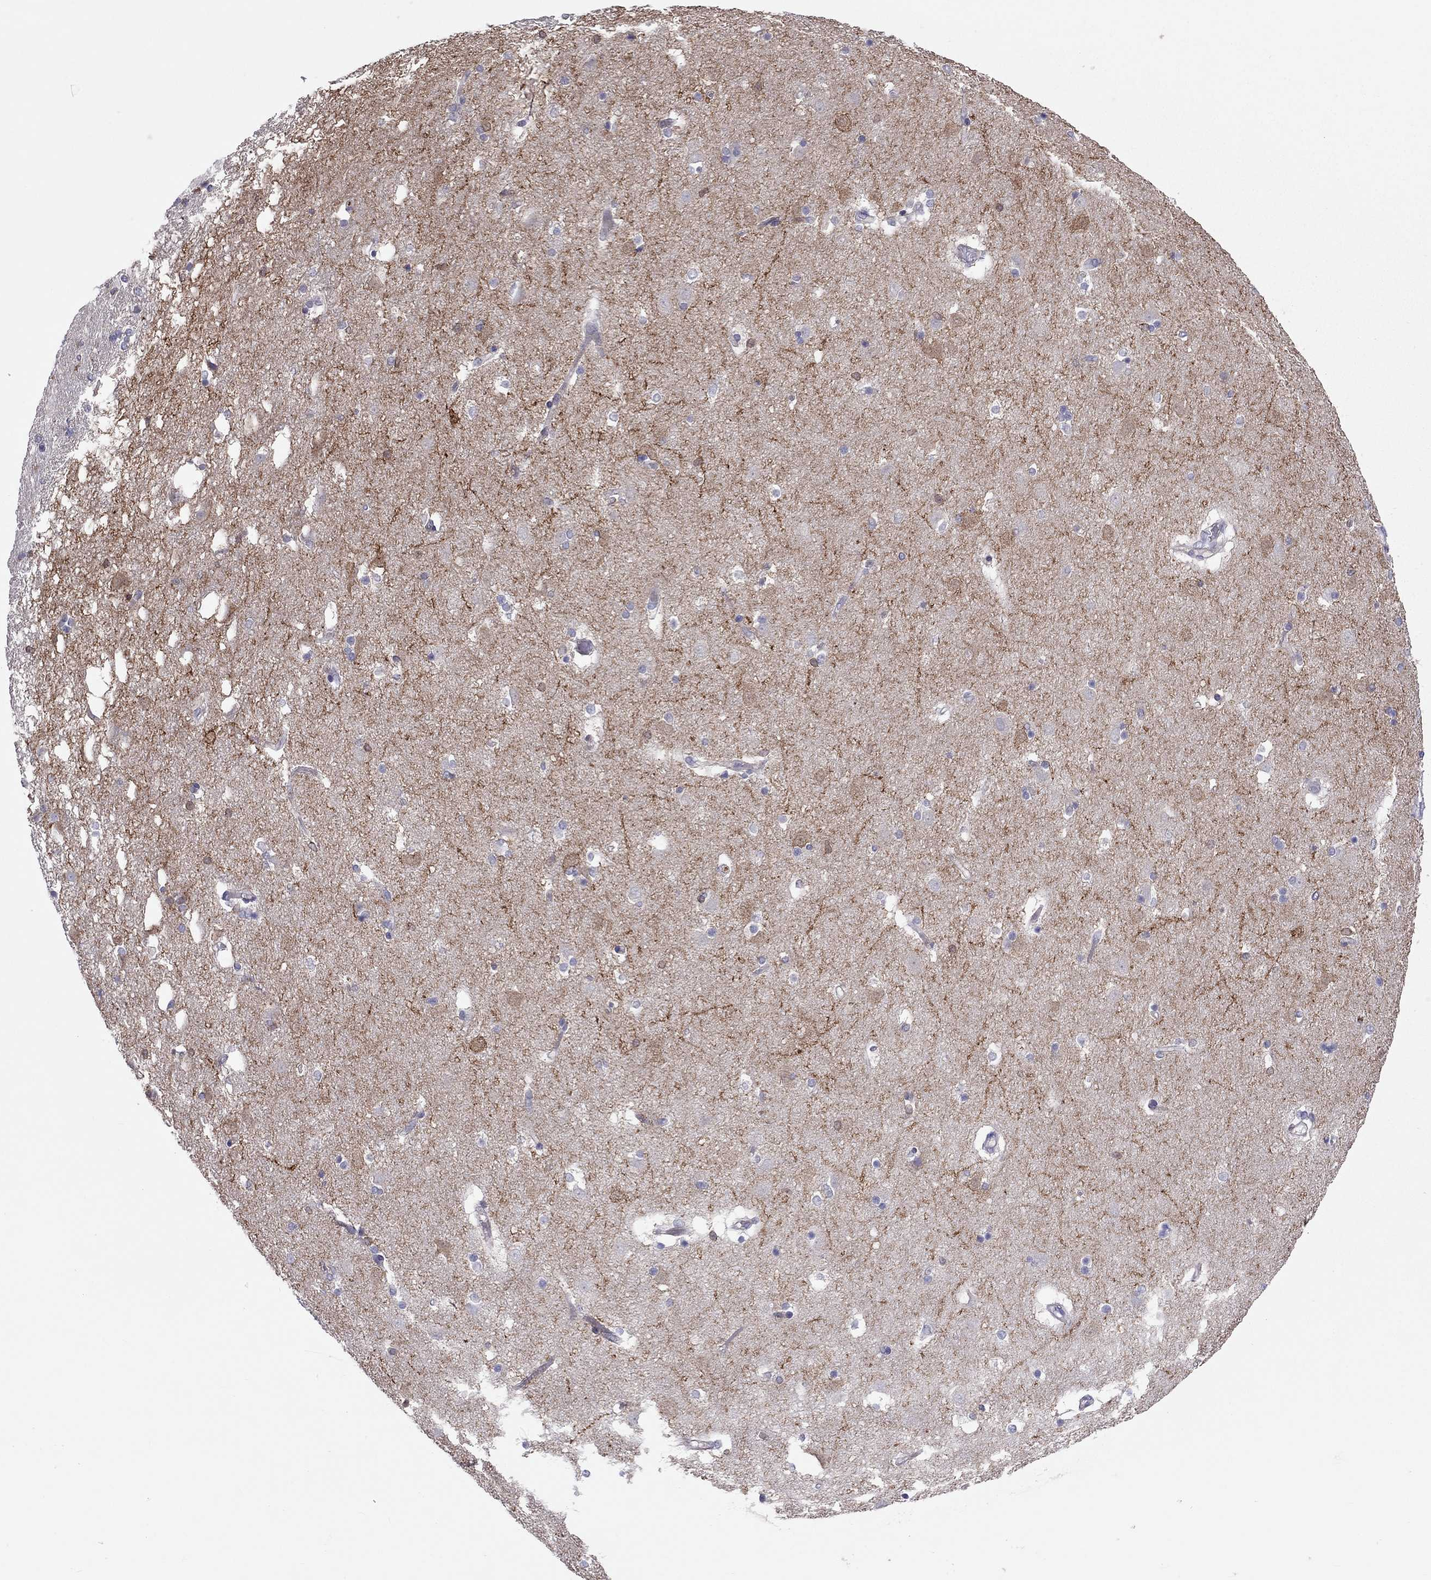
{"staining": {"intensity": "negative", "quantity": "none", "location": "none"}, "tissue": "caudate", "cell_type": "Glial cells", "image_type": "normal", "snomed": [{"axis": "morphology", "description": "Normal tissue, NOS"}, {"axis": "topography", "description": "Lateral ventricle wall"}], "caption": "An image of caudate stained for a protein exhibits no brown staining in glial cells. Nuclei are stained in blue.", "gene": "ADORA2A", "patient": {"sex": "male", "age": 51}}